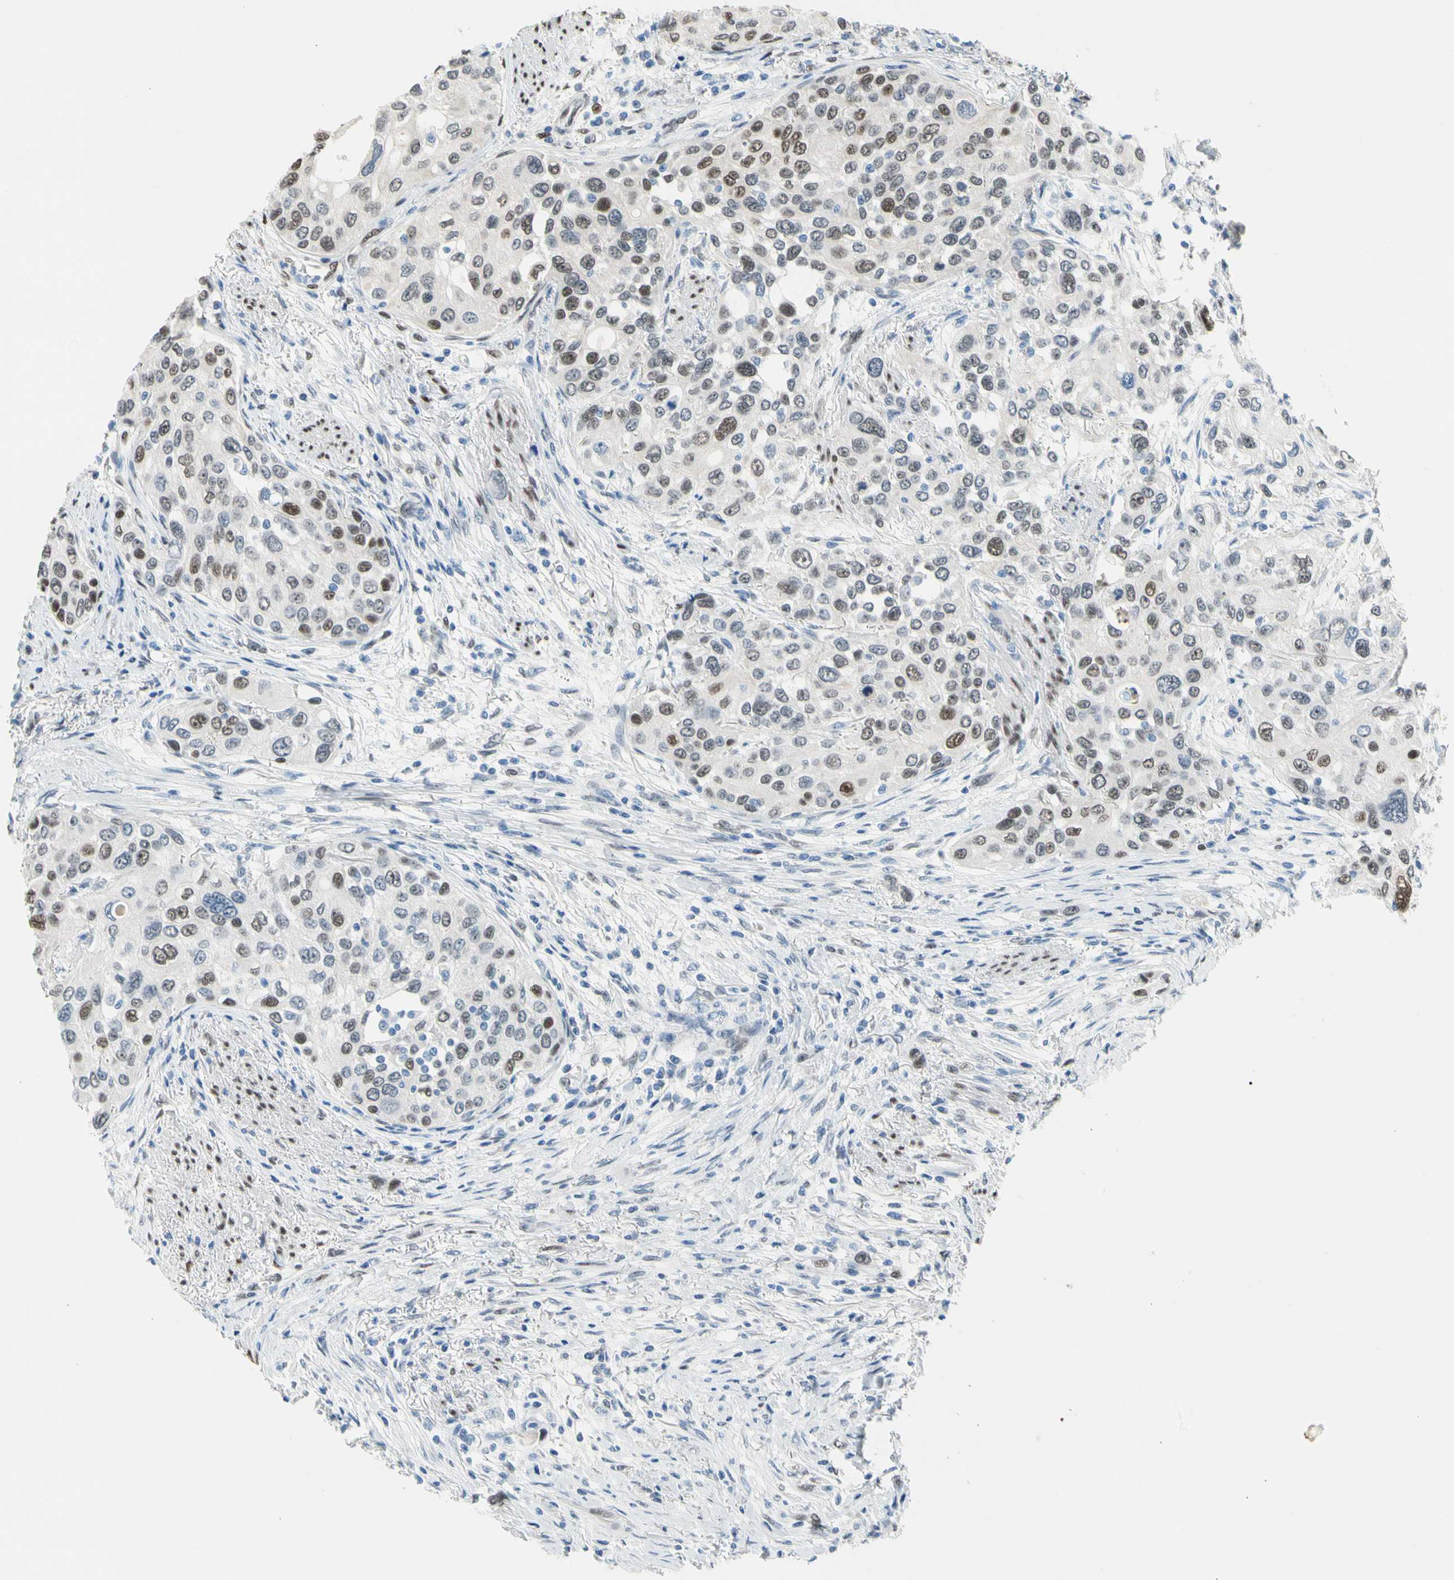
{"staining": {"intensity": "moderate", "quantity": "25%-75%", "location": "nuclear"}, "tissue": "urothelial cancer", "cell_type": "Tumor cells", "image_type": "cancer", "snomed": [{"axis": "morphology", "description": "Urothelial carcinoma, High grade"}, {"axis": "topography", "description": "Urinary bladder"}], "caption": "Brown immunohistochemical staining in human urothelial carcinoma (high-grade) demonstrates moderate nuclear staining in approximately 25%-75% of tumor cells. The staining was performed using DAB (3,3'-diaminobenzidine) to visualize the protein expression in brown, while the nuclei were stained in blue with hematoxylin (Magnification: 20x).", "gene": "NFIA", "patient": {"sex": "female", "age": 56}}